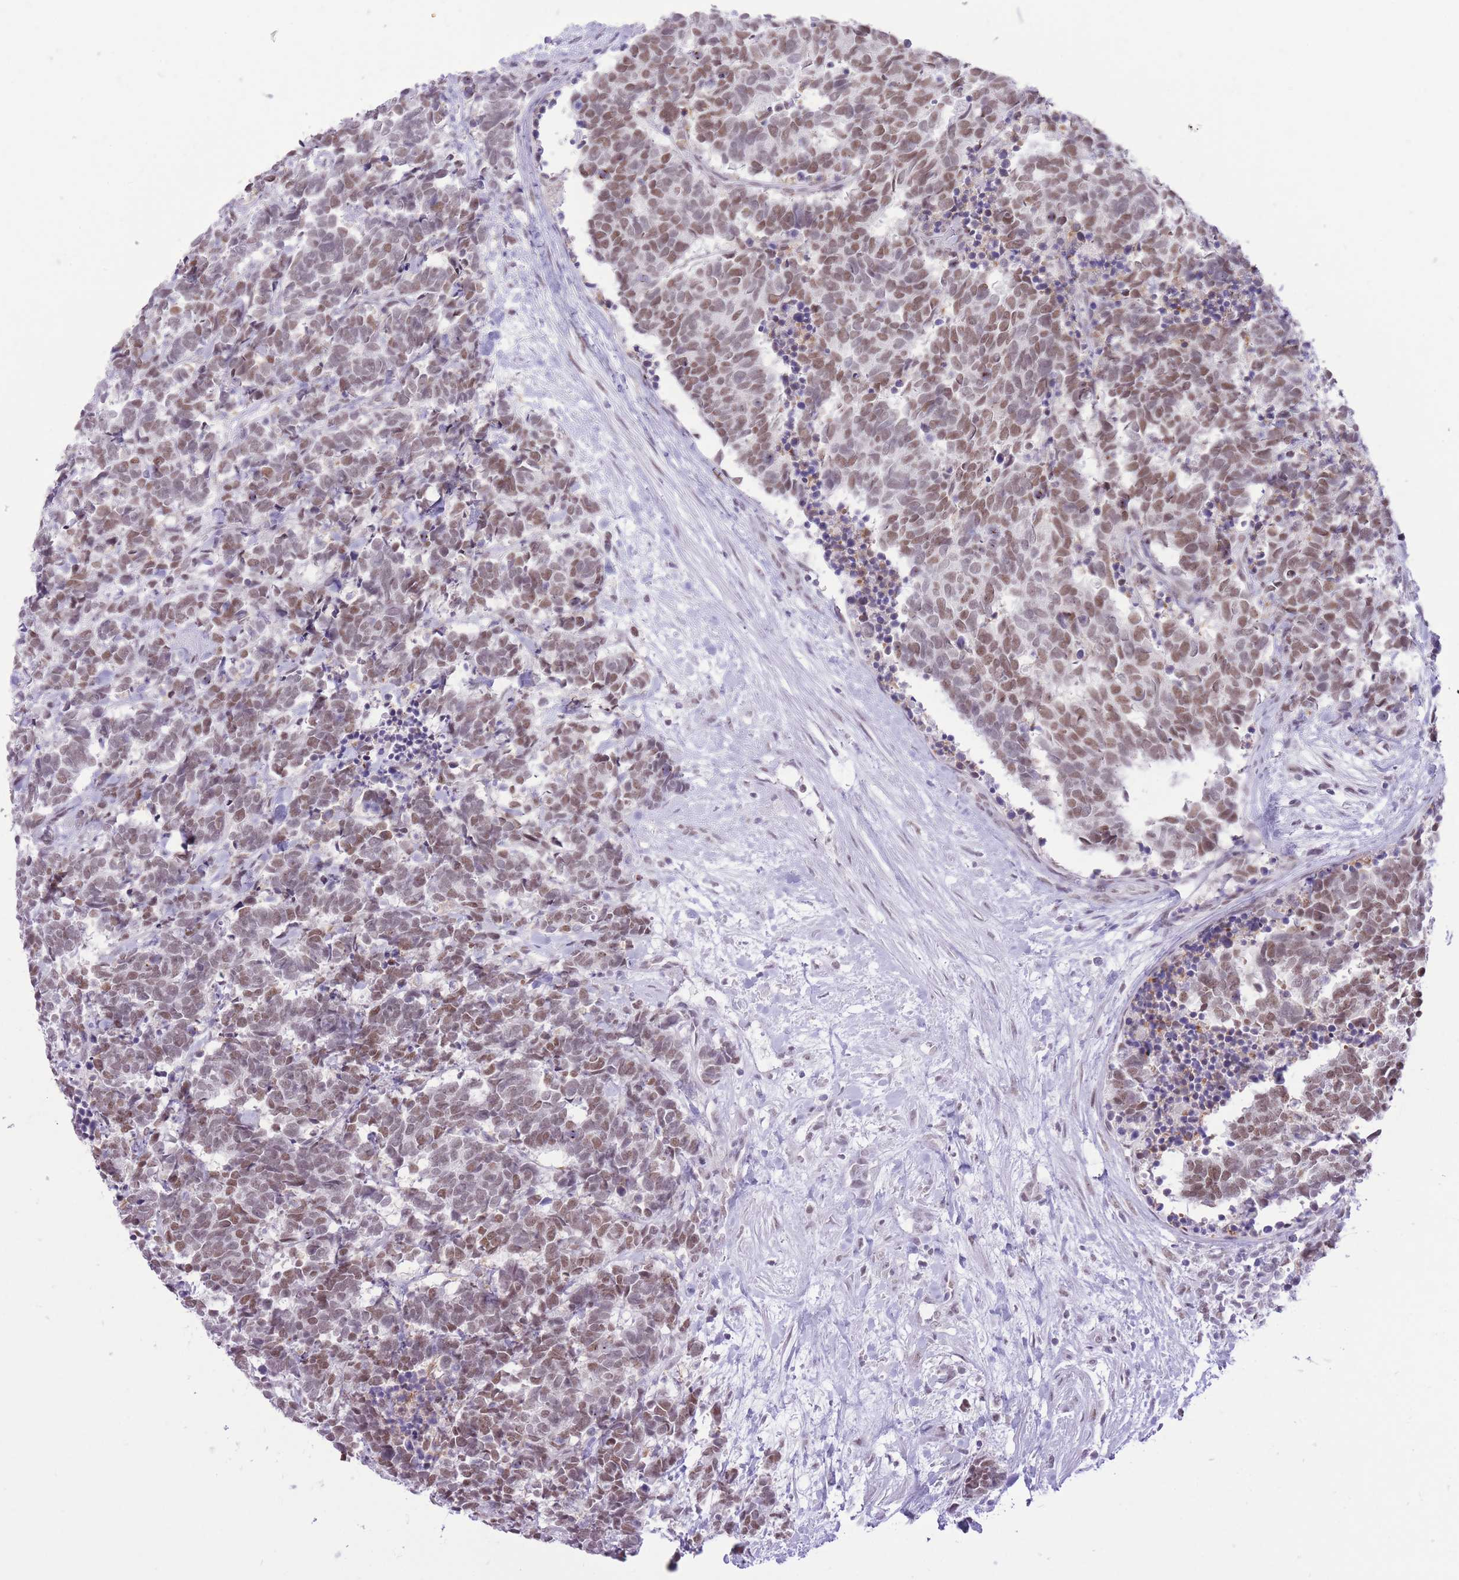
{"staining": {"intensity": "moderate", "quantity": ">75%", "location": "nuclear"}, "tissue": "carcinoid", "cell_type": "Tumor cells", "image_type": "cancer", "snomed": [{"axis": "morphology", "description": "Carcinoma, NOS"}, {"axis": "morphology", "description": "Carcinoid, malignant, NOS"}, {"axis": "topography", "description": "Prostate"}], "caption": "Immunohistochemistry (IHC) image of carcinoid stained for a protein (brown), which displays medium levels of moderate nuclear staining in about >75% of tumor cells.", "gene": "ZBED5", "patient": {"sex": "male", "age": 57}}